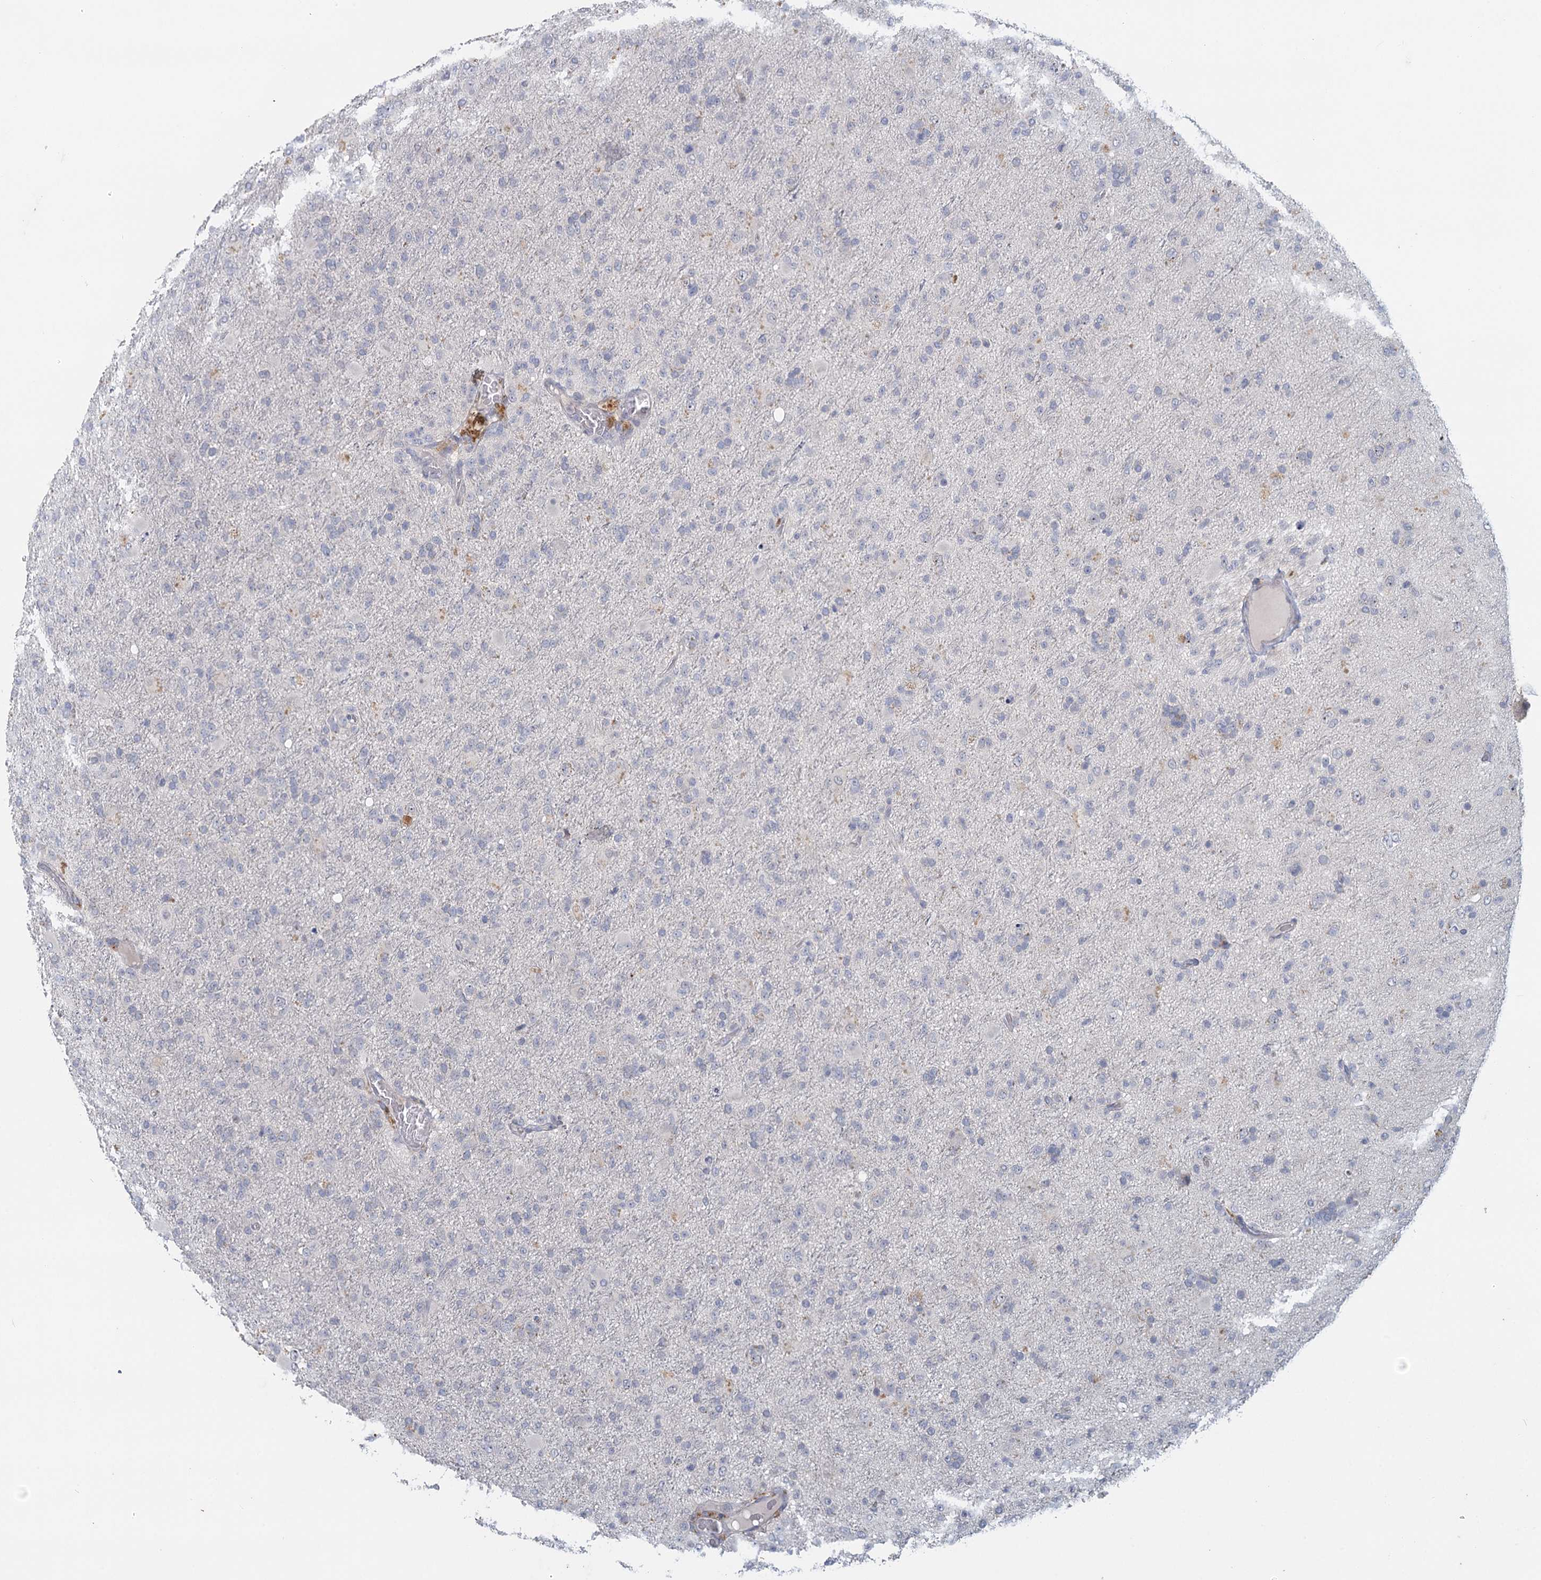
{"staining": {"intensity": "negative", "quantity": "none", "location": "none"}, "tissue": "glioma", "cell_type": "Tumor cells", "image_type": "cancer", "snomed": [{"axis": "morphology", "description": "Glioma, malignant, Low grade"}, {"axis": "topography", "description": "Brain"}], "caption": "The IHC micrograph has no significant positivity in tumor cells of low-grade glioma (malignant) tissue.", "gene": "MYO7B", "patient": {"sex": "male", "age": 65}}